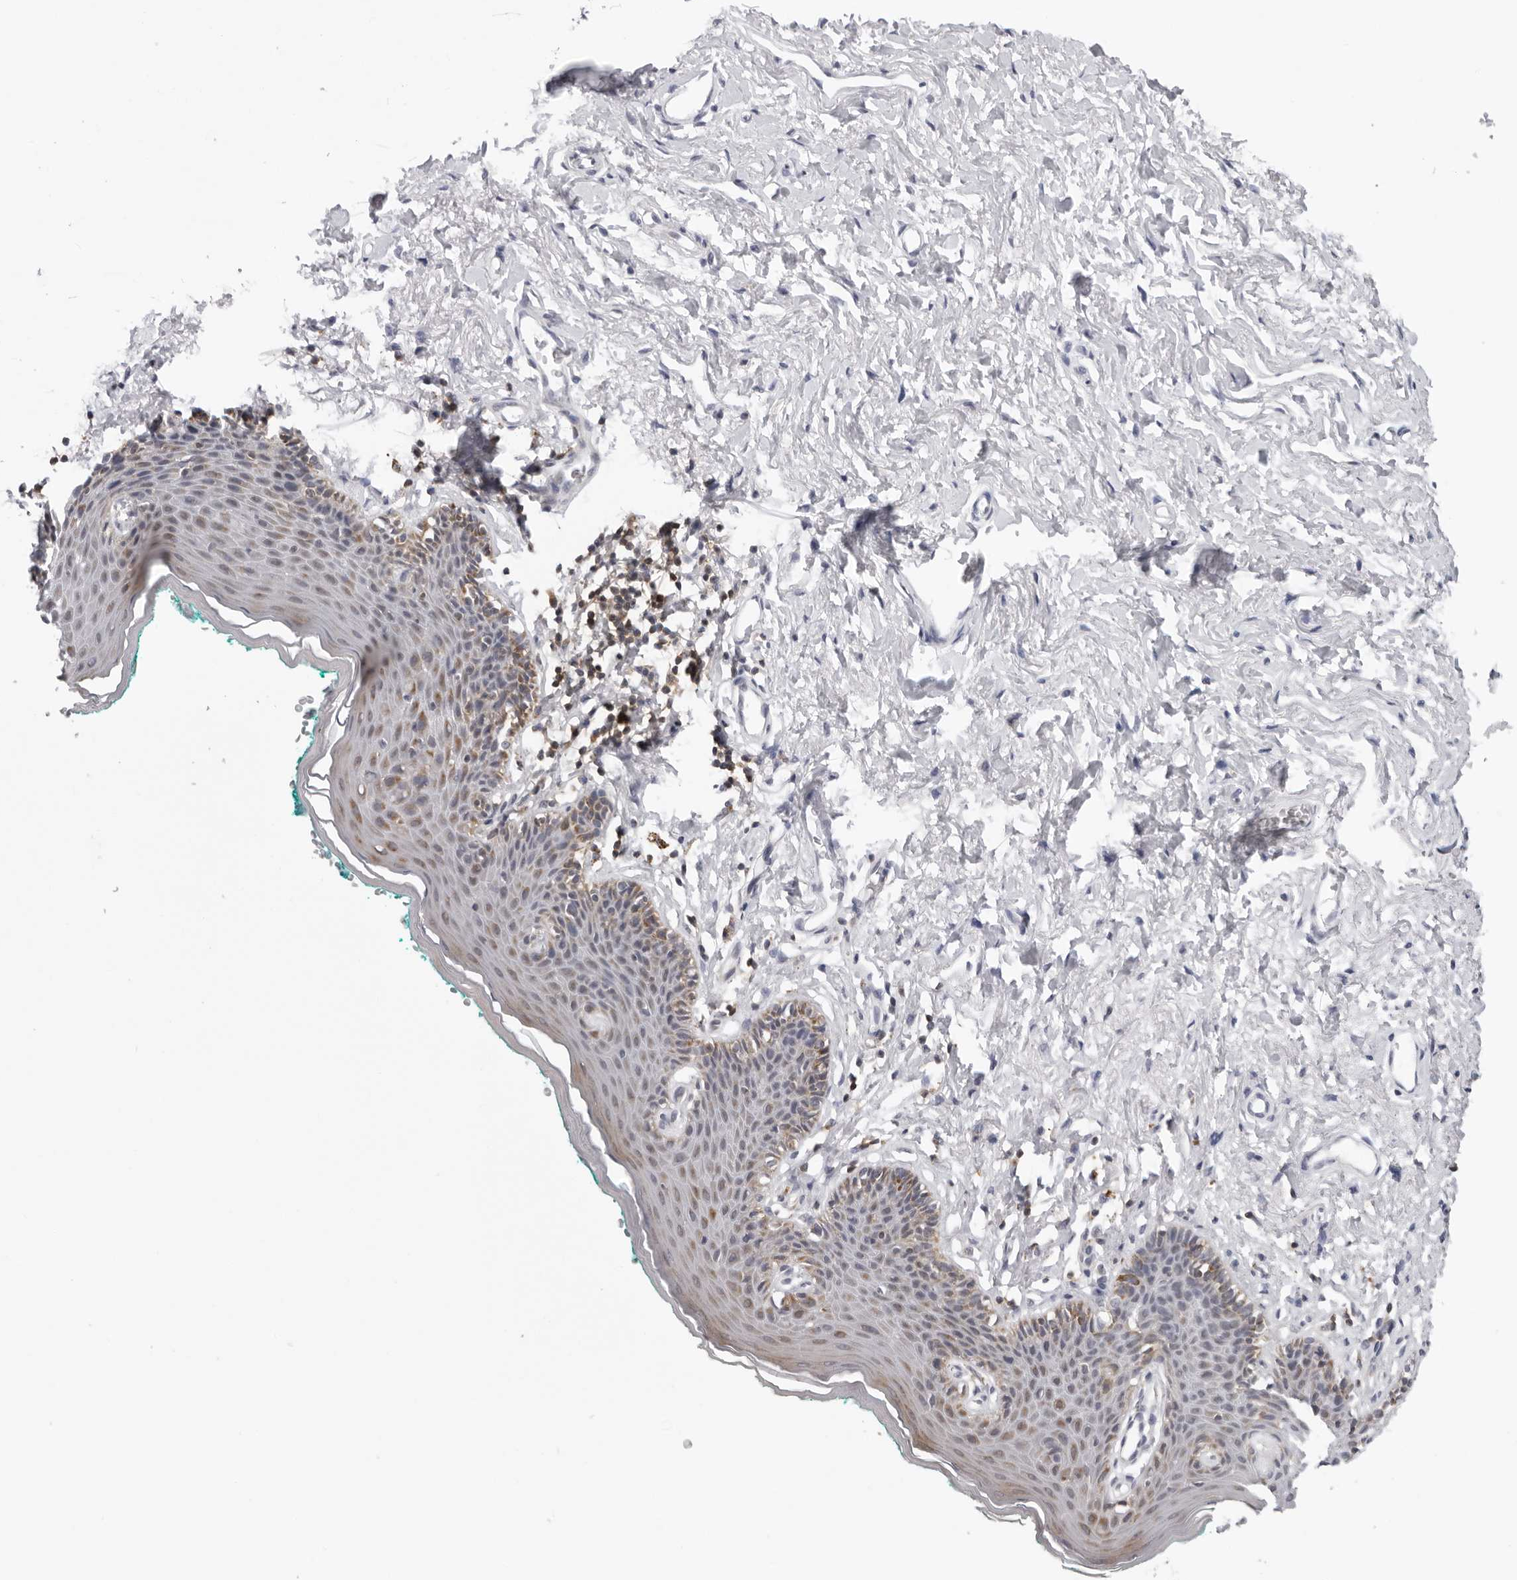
{"staining": {"intensity": "weak", "quantity": "25%-75%", "location": "cytoplasmic/membranous"}, "tissue": "skin", "cell_type": "Epidermal cells", "image_type": "normal", "snomed": [{"axis": "morphology", "description": "Normal tissue, NOS"}, {"axis": "topography", "description": "Vulva"}], "caption": "Immunohistochemistry (IHC) of unremarkable human skin demonstrates low levels of weak cytoplasmic/membranous expression in approximately 25%-75% of epidermal cells.", "gene": "CPT2", "patient": {"sex": "female", "age": 66}}